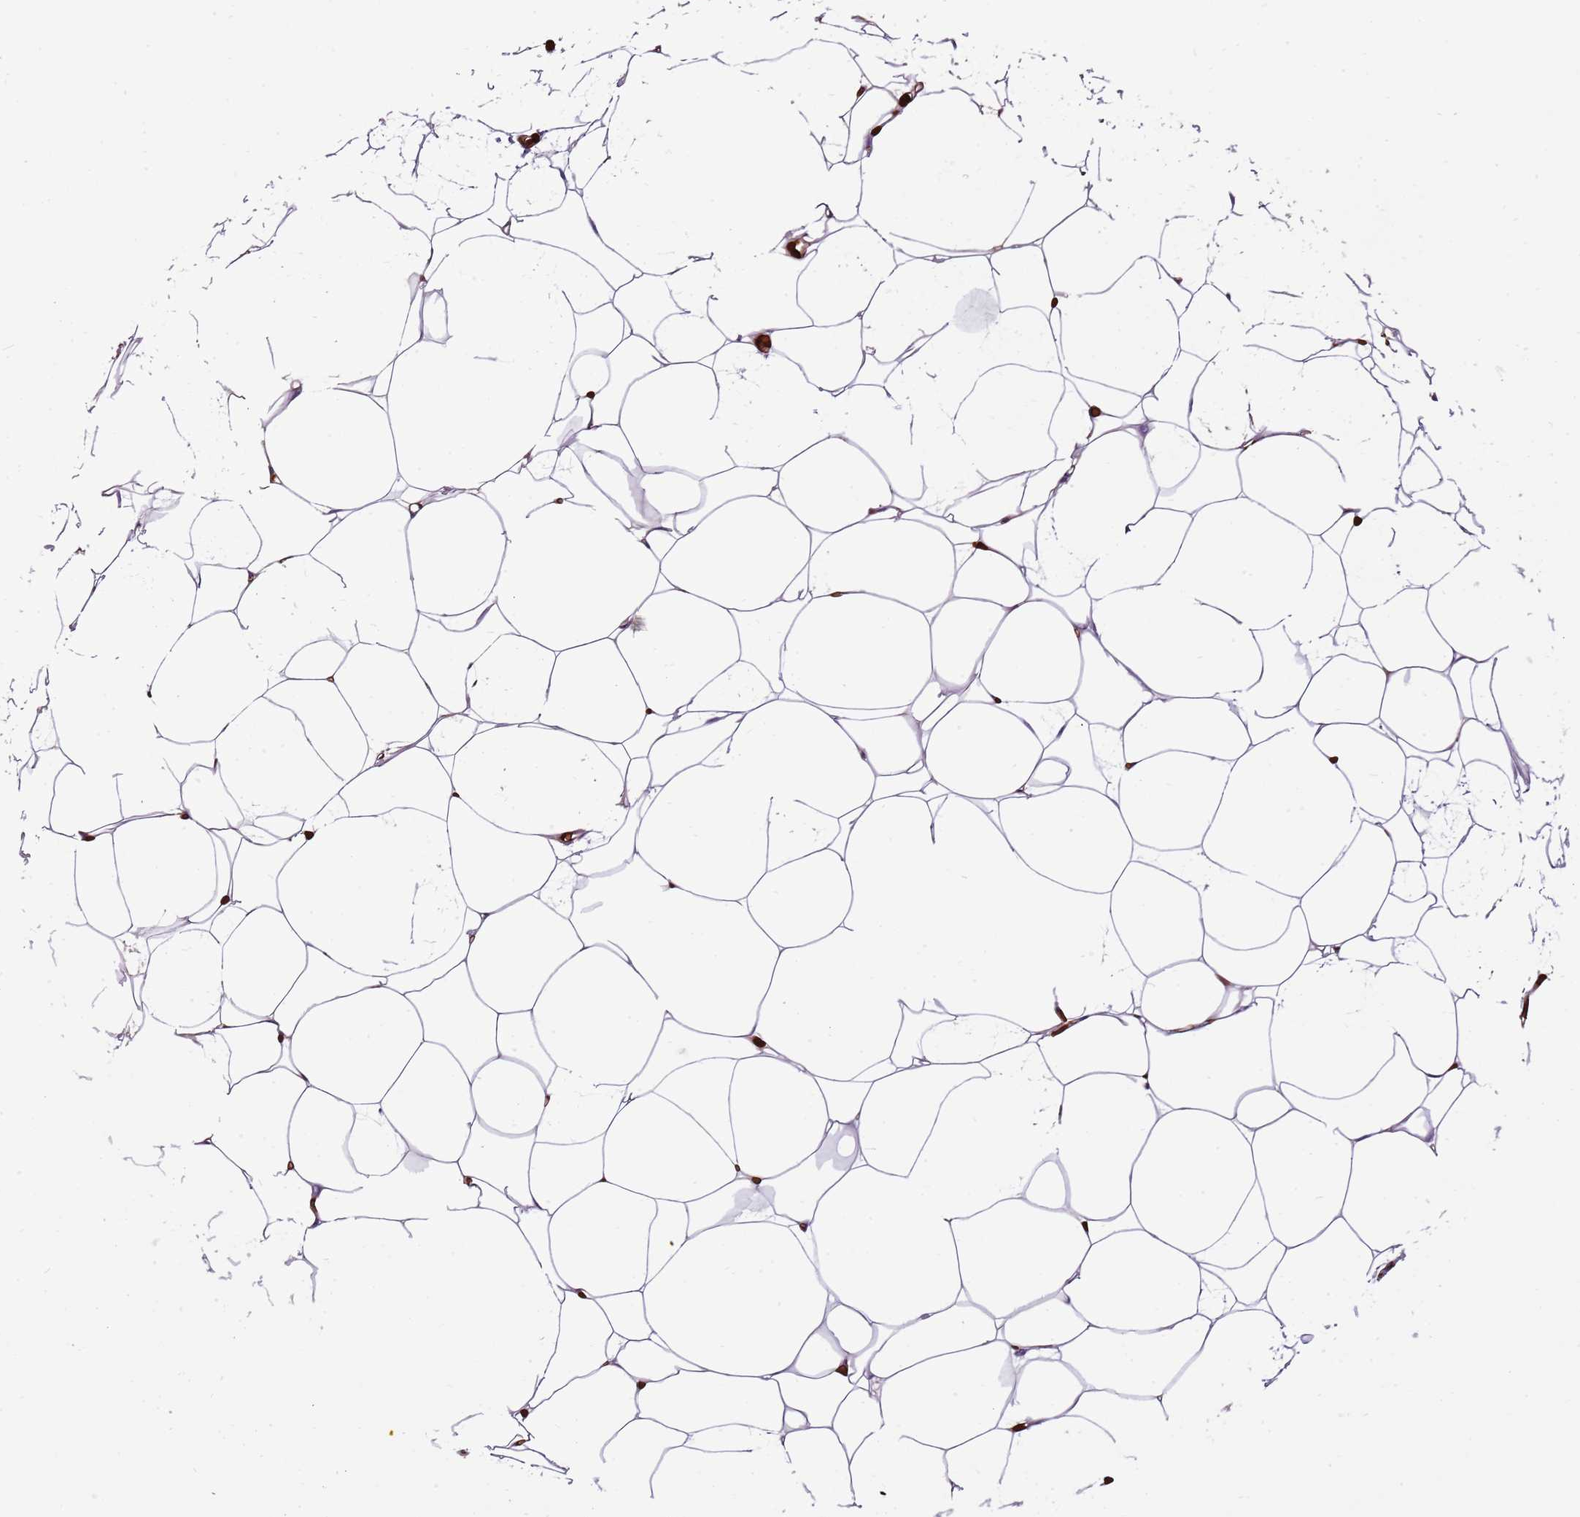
{"staining": {"intensity": "negative", "quantity": "none", "location": "none"}, "tissue": "adipose tissue", "cell_type": "Adipocytes", "image_type": "normal", "snomed": [{"axis": "morphology", "description": "Normal tissue, NOS"}, {"axis": "topography", "description": "Breast"}], "caption": "This is a micrograph of IHC staining of unremarkable adipose tissue, which shows no staining in adipocytes.", "gene": "GFRAL", "patient": {"sex": "female", "age": 23}}